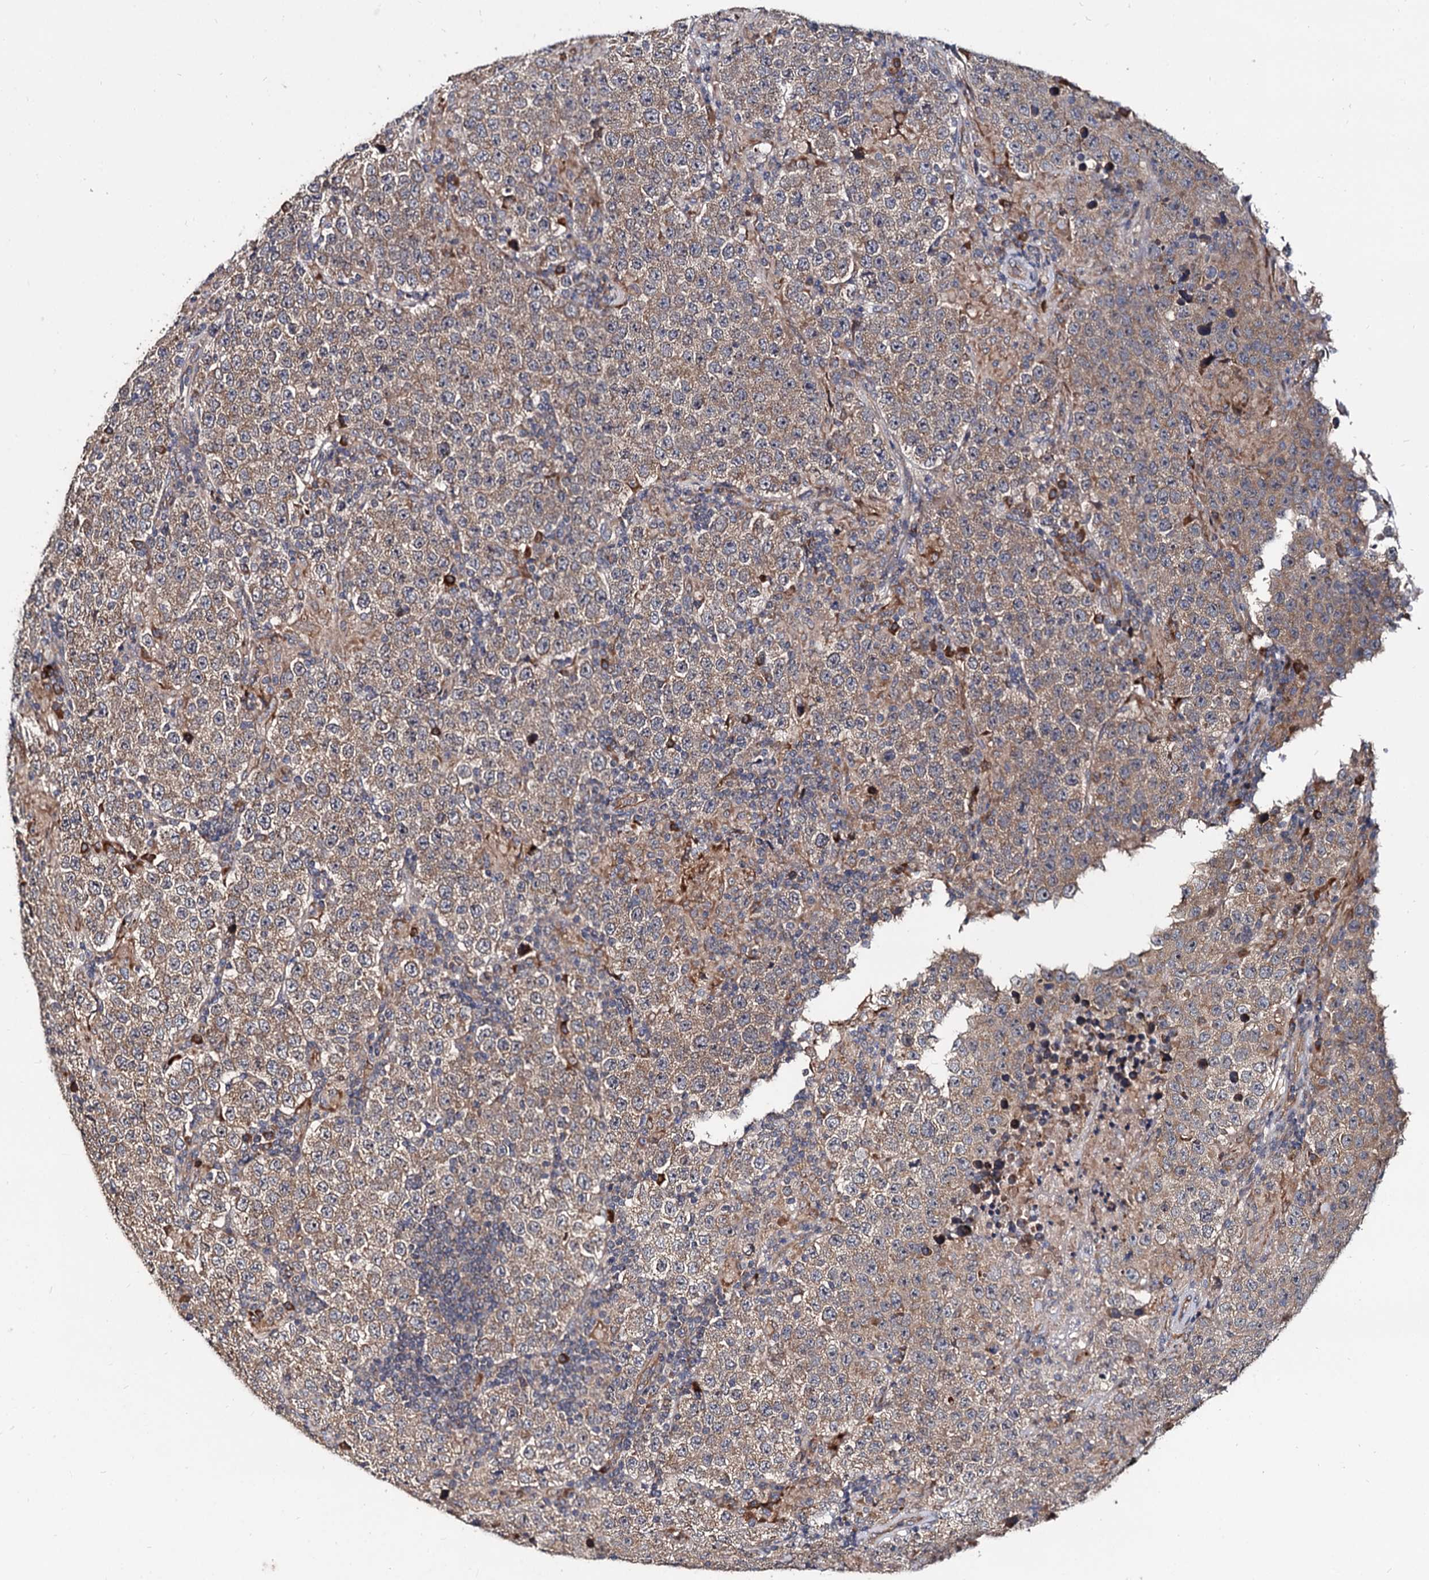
{"staining": {"intensity": "moderate", "quantity": ">75%", "location": "cytoplasmic/membranous"}, "tissue": "testis cancer", "cell_type": "Tumor cells", "image_type": "cancer", "snomed": [{"axis": "morphology", "description": "Normal tissue, NOS"}, {"axis": "morphology", "description": "Urothelial carcinoma, High grade"}, {"axis": "morphology", "description": "Seminoma, NOS"}, {"axis": "morphology", "description": "Carcinoma, Embryonal, NOS"}, {"axis": "topography", "description": "Urinary bladder"}, {"axis": "topography", "description": "Testis"}], "caption": "Tumor cells exhibit moderate cytoplasmic/membranous expression in about >75% of cells in testis cancer (seminoma). The protein of interest is shown in brown color, while the nuclei are stained blue.", "gene": "WWC3", "patient": {"sex": "male", "age": 41}}